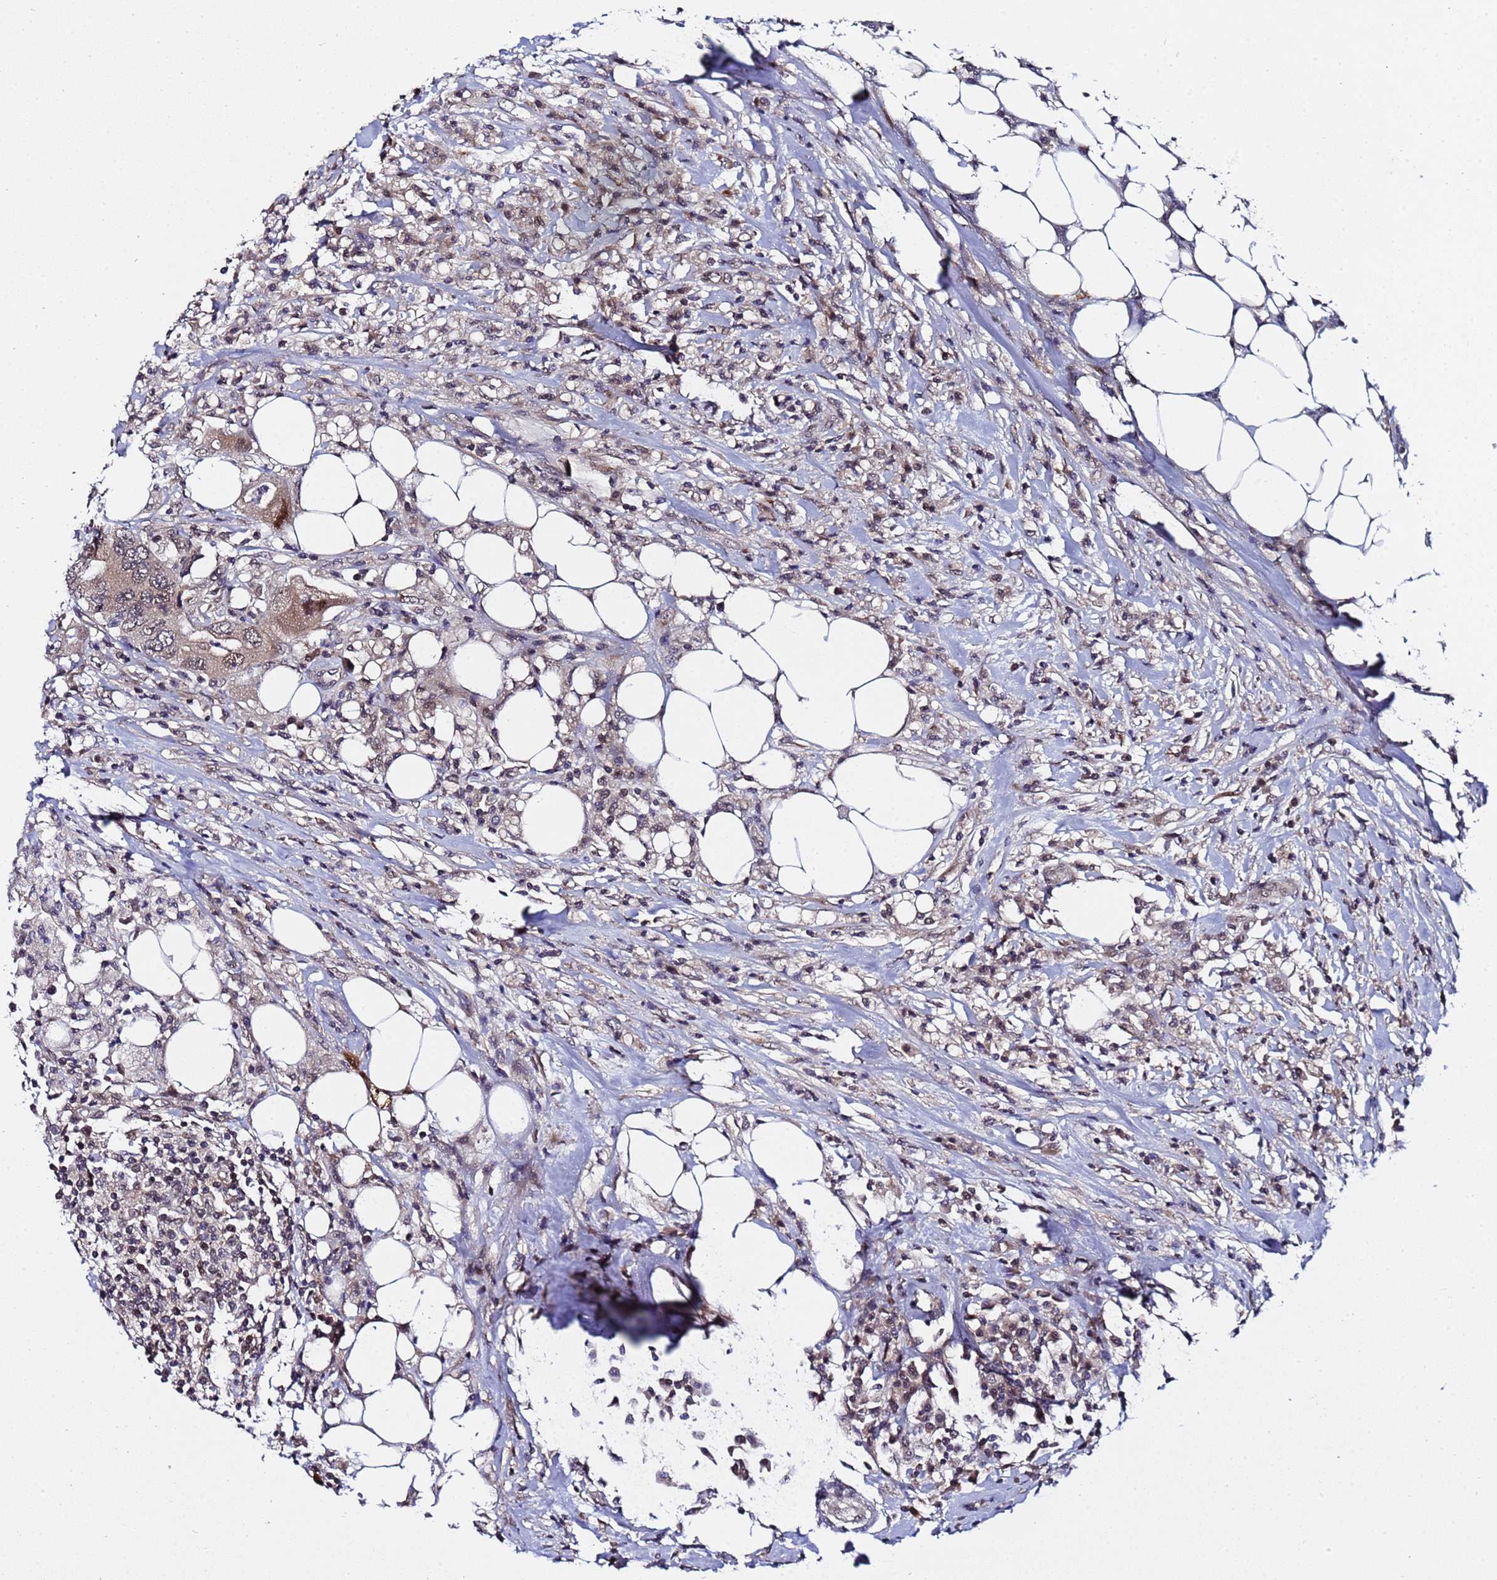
{"staining": {"intensity": "moderate", "quantity": ">75%", "location": "cytoplasmic/membranous,nuclear"}, "tissue": "colorectal cancer", "cell_type": "Tumor cells", "image_type": "cancer", "snomed": [{"axis": "morphology", "description": "Adenocarcinoma, NOS"}, {"axis": "topography", "description": "Colon"}], "caption": "Human colorectal cancer (adenocarcinoma) stained with a brown dye shows moderate cytoplasmic/membranous and nuclear positive staining in about >75% of tumor cells.", "gene": "ANAPC13", "patient": {"sex": "male", "age": 71}}